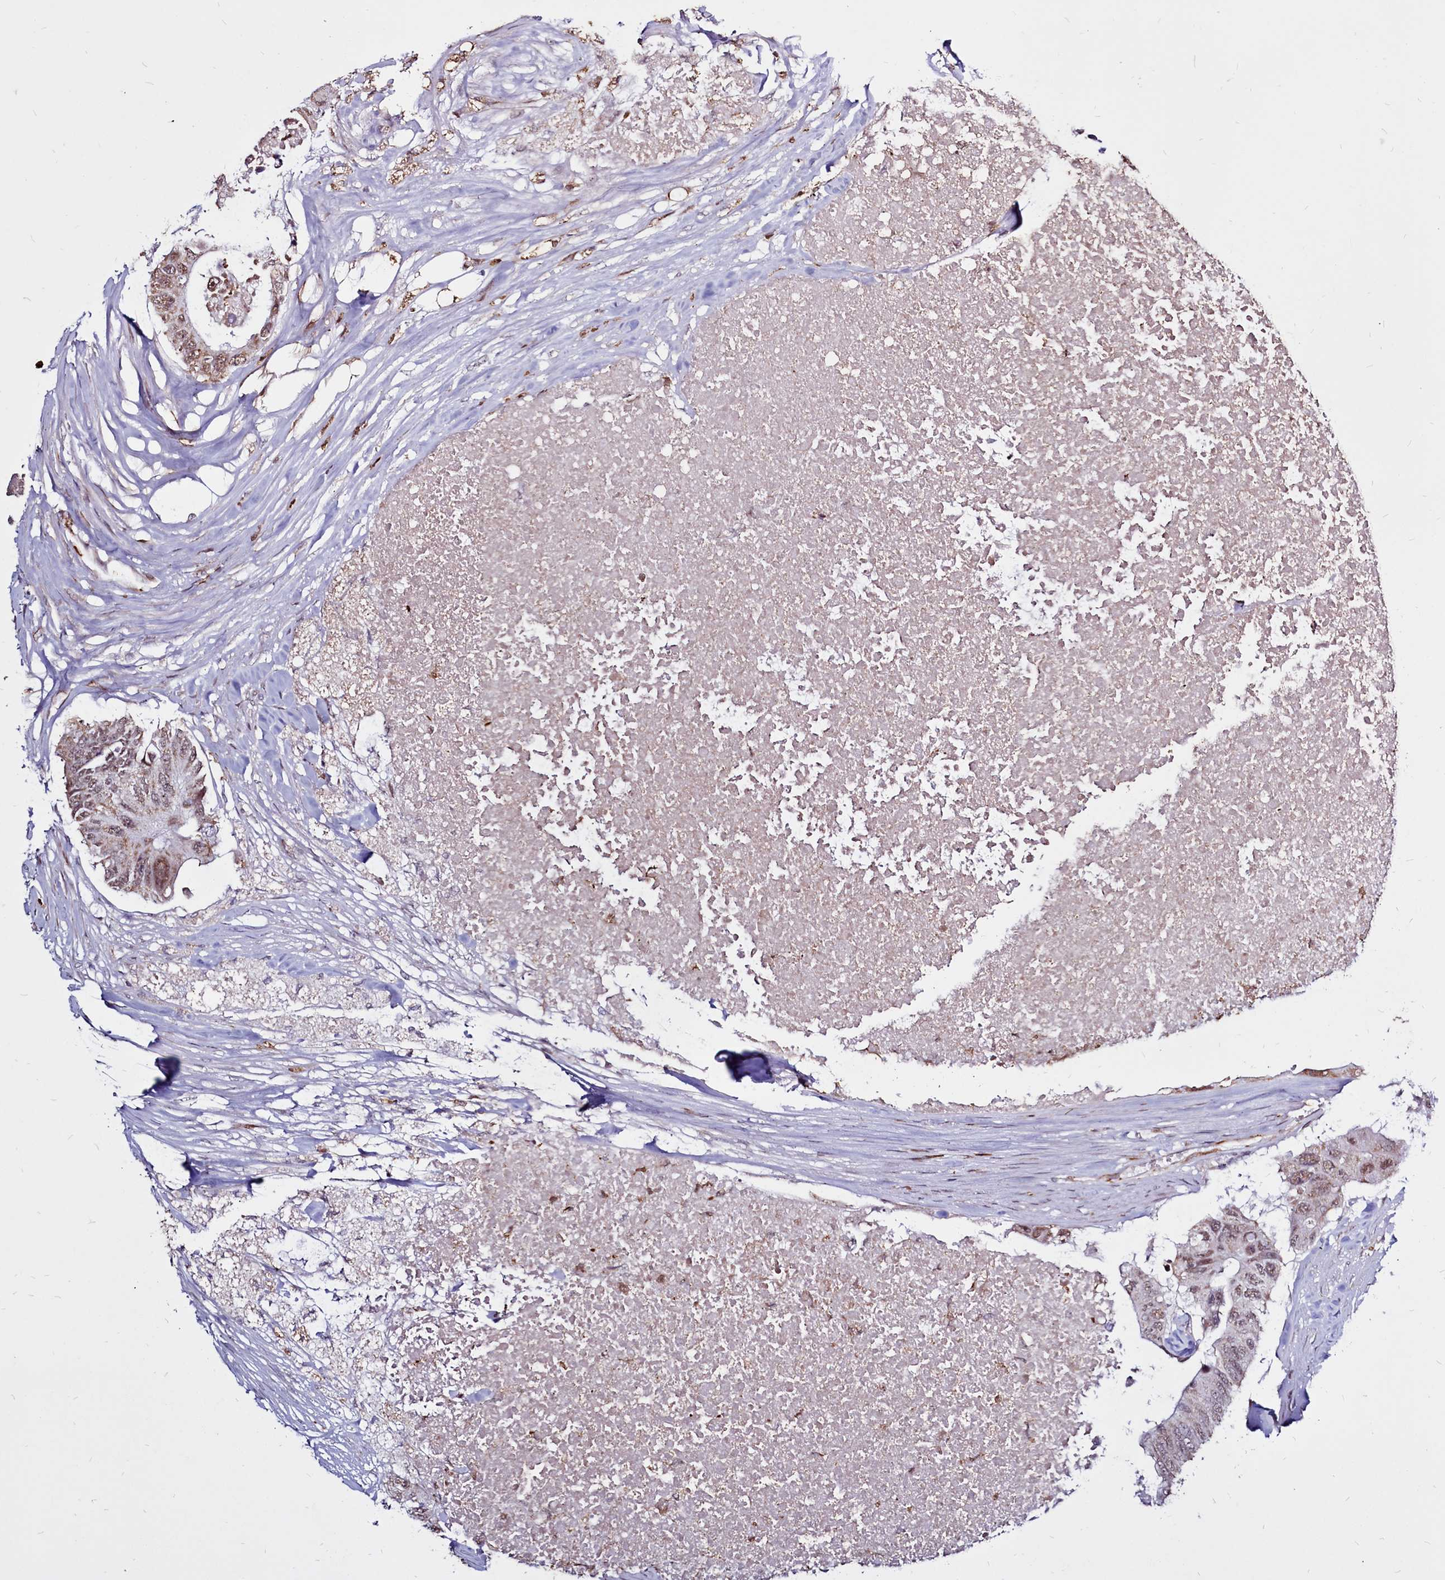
{"staining": {"intensity": "moderate", "quantity": ">75%", "location": "cytoplasmic/membranous,nuclear"}, "tissue": "colorectal cancer", "cell_type": "Tumor cells", "image_type": "cancer", "snomed": [{"axis": "morphology", "description": "Adenocarcinoma, NOS"}, {"axis": "topography", "description": "Colon"}], "caption": "Colorectal adenocarcinoma stained with a brown dye exhibits moderate cytoplasmic/membranous and nuclear positive positivity in approximately >75% of tumor cells.", "gene": "CLK3", "patient": {"sex": "male", "age": 71}}